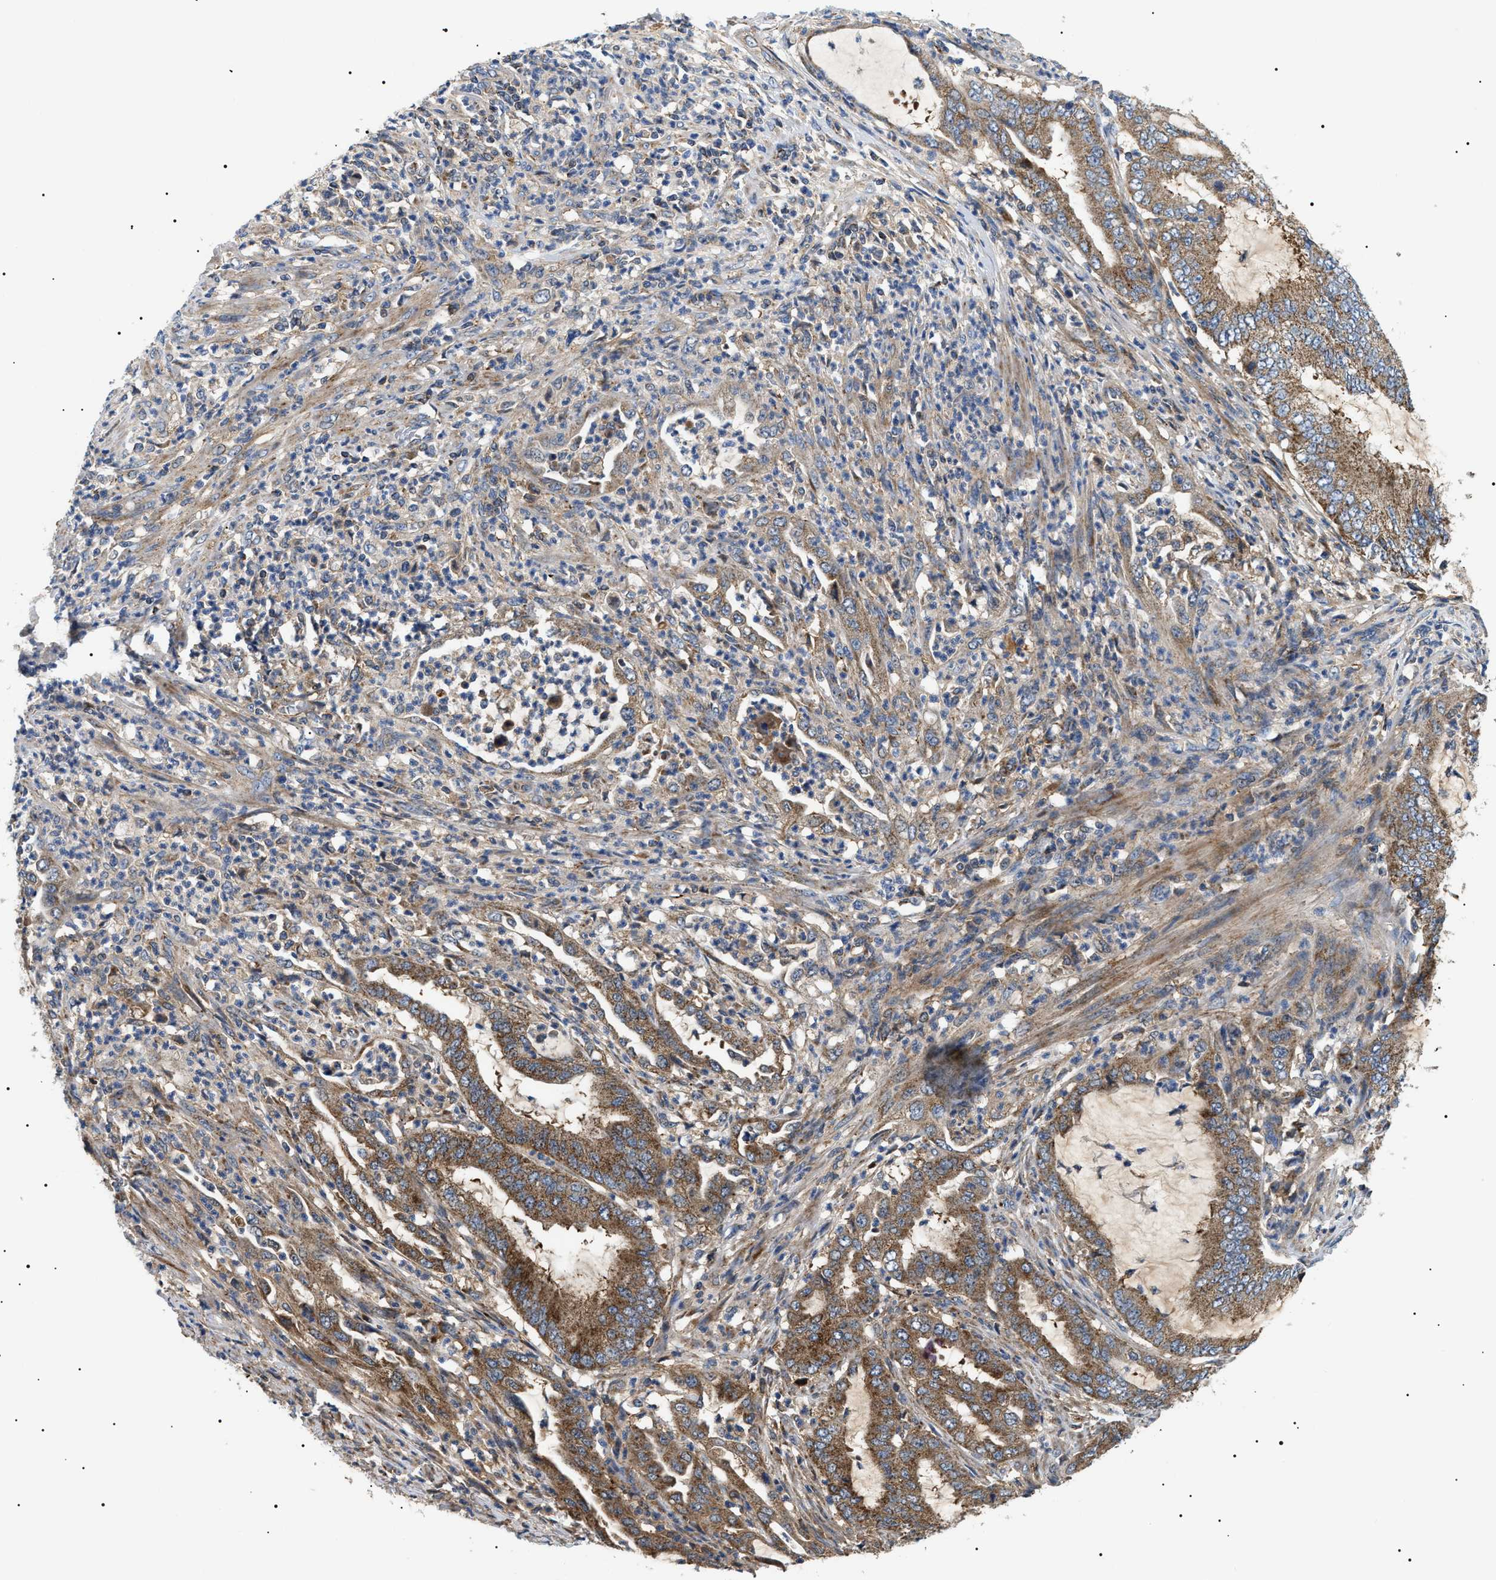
{"staining": {"intensity": "strong", "quantity": ">75%", "location": "cytoplasmic/membranous"}, "tissue": "endometrial cancer", "cell_type": "Tumor cells", "image_type": "cancer", "snomed": [{"axis": "morphology", "description": "Adenocarcinoma, NOS"}, {"axis": "topography", "description": "Endometrium"}], "caption": "A brown stain shows strong cytoplasmic/membranous expression of a protein in adenocarcinoma (endometrial) tumor cells.", "gene": "OXSM", "patient": {"sex": "female", "age": 51}}